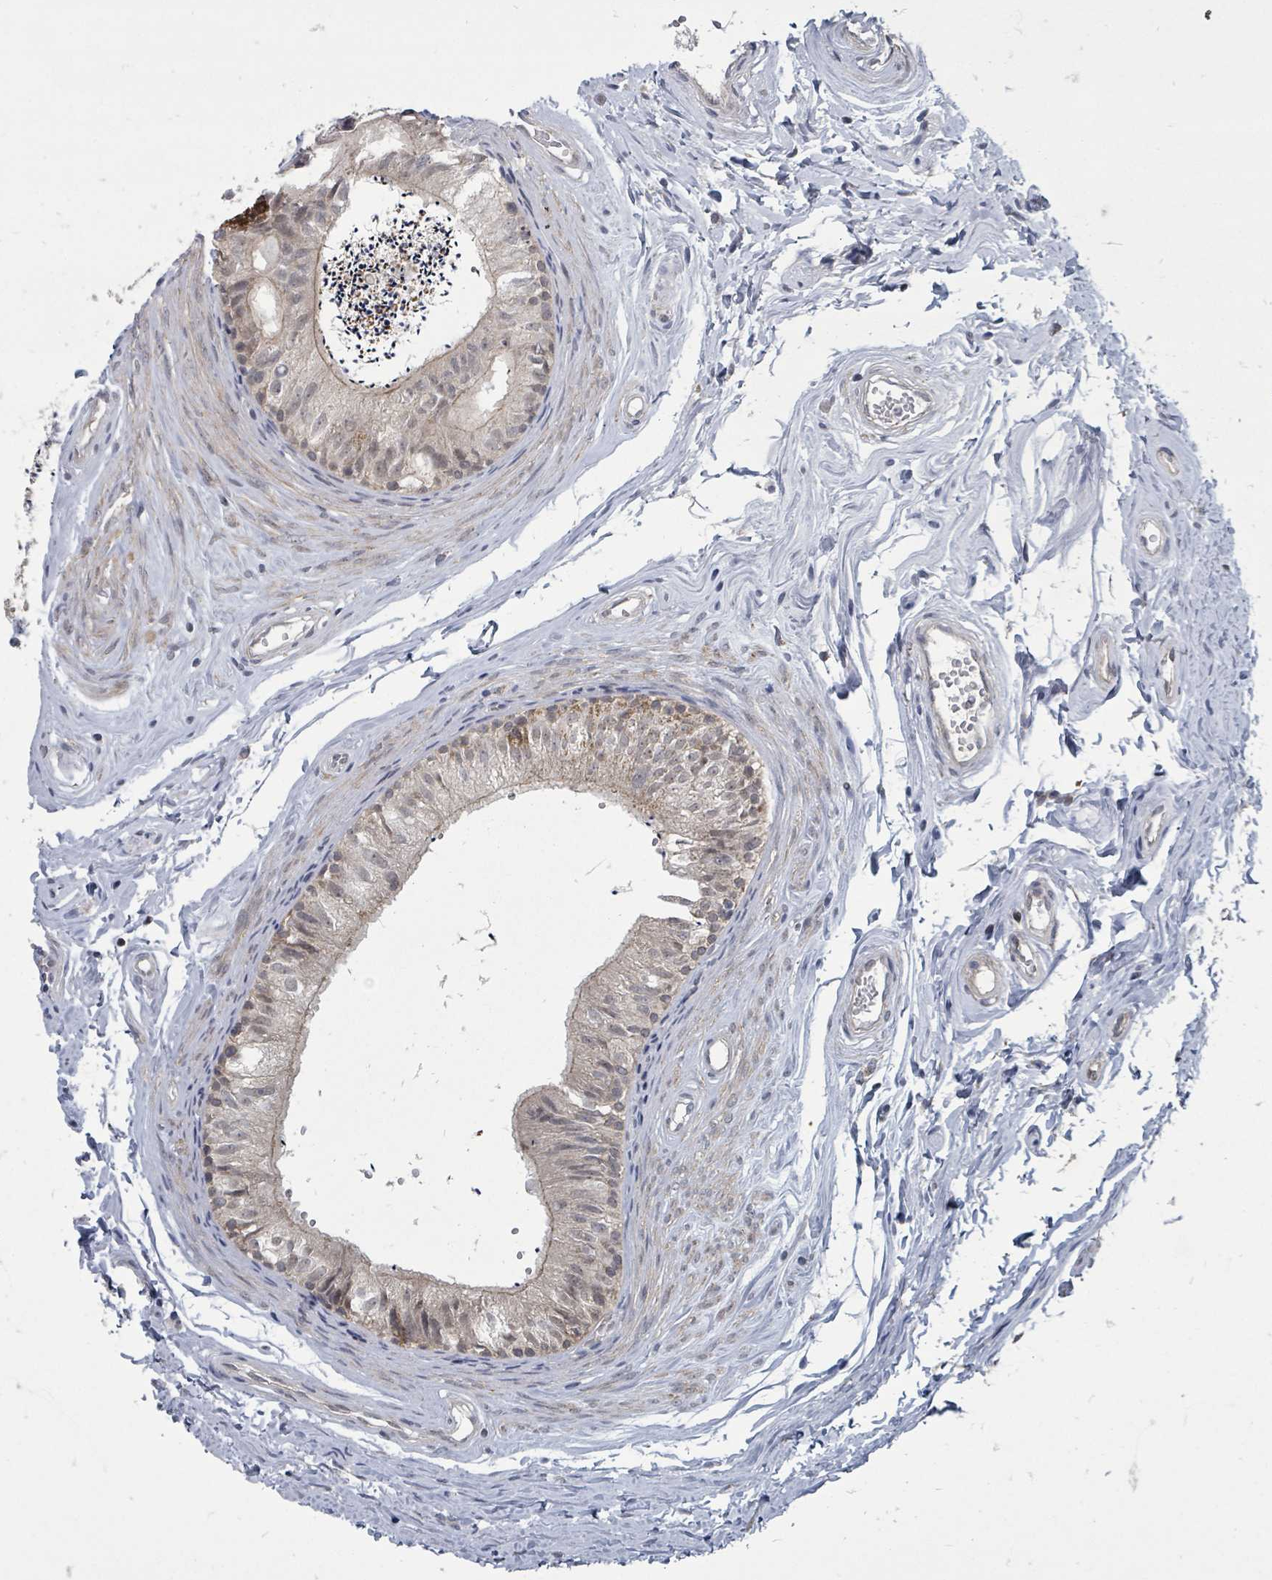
{"staining": {"intensity": "weak", "quantity": "25%-75%", "location": "nuclear"}, "tissue": "epididymis", "cell_type": "Glandular cells", "image_type": "normal", "snomed": [{"axis": "morphology", "description": "Normal tissue, NOS"}, {"axis": "topography", "description": "Epididymis"}], "caption": "Immunohistochemistry (IHC) of benign human epididymis shows low levels of weak nuclear expression in about 25%-75% of glandular cells.", "gene": "MAGOHB", "patient": {"sex": "male", "age": 56}}